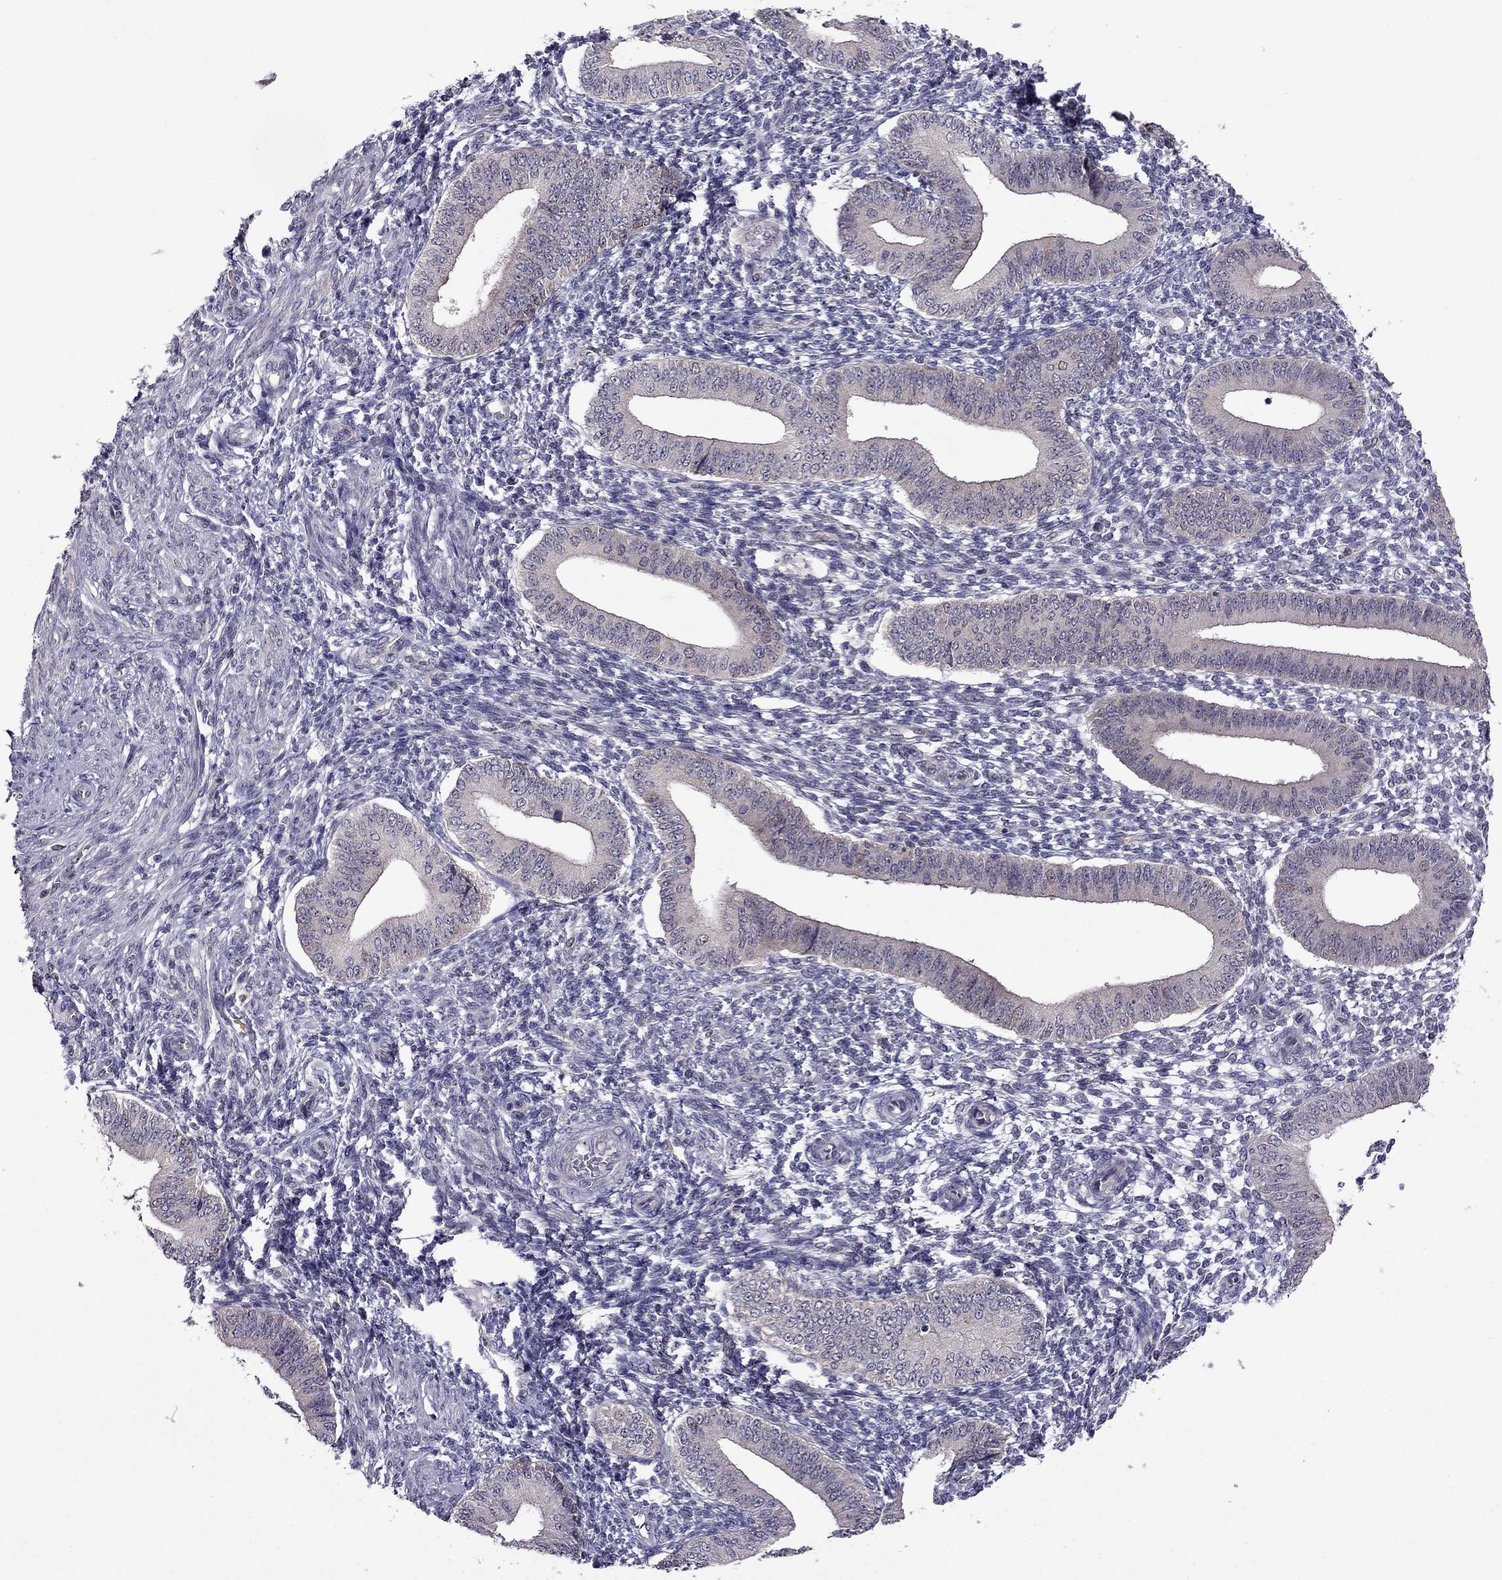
{"staining": {"intensity": "negative", "quantity": "none", "location": "none"}, "tissue": "endometrium", "cell_type": "Cells in endometrial stroma", "image_type": "normal", "snomed": [{"axis": "morphology", "description": "Normal tissue, NOS"}, {"axis": "topography", "description": "Endometrium"}], "caption": "High power microscopy histopathology image of an immunohistochemistry (IHC) image of normal endometrium, revealing no significant expression in cells in endometrial stroma. (DAB immunohistochemistry (IHC) visualized using brightfield microscopy, high magnification).", "gene": "CDK5", "patient": {"sex": "female", "age": 42}}